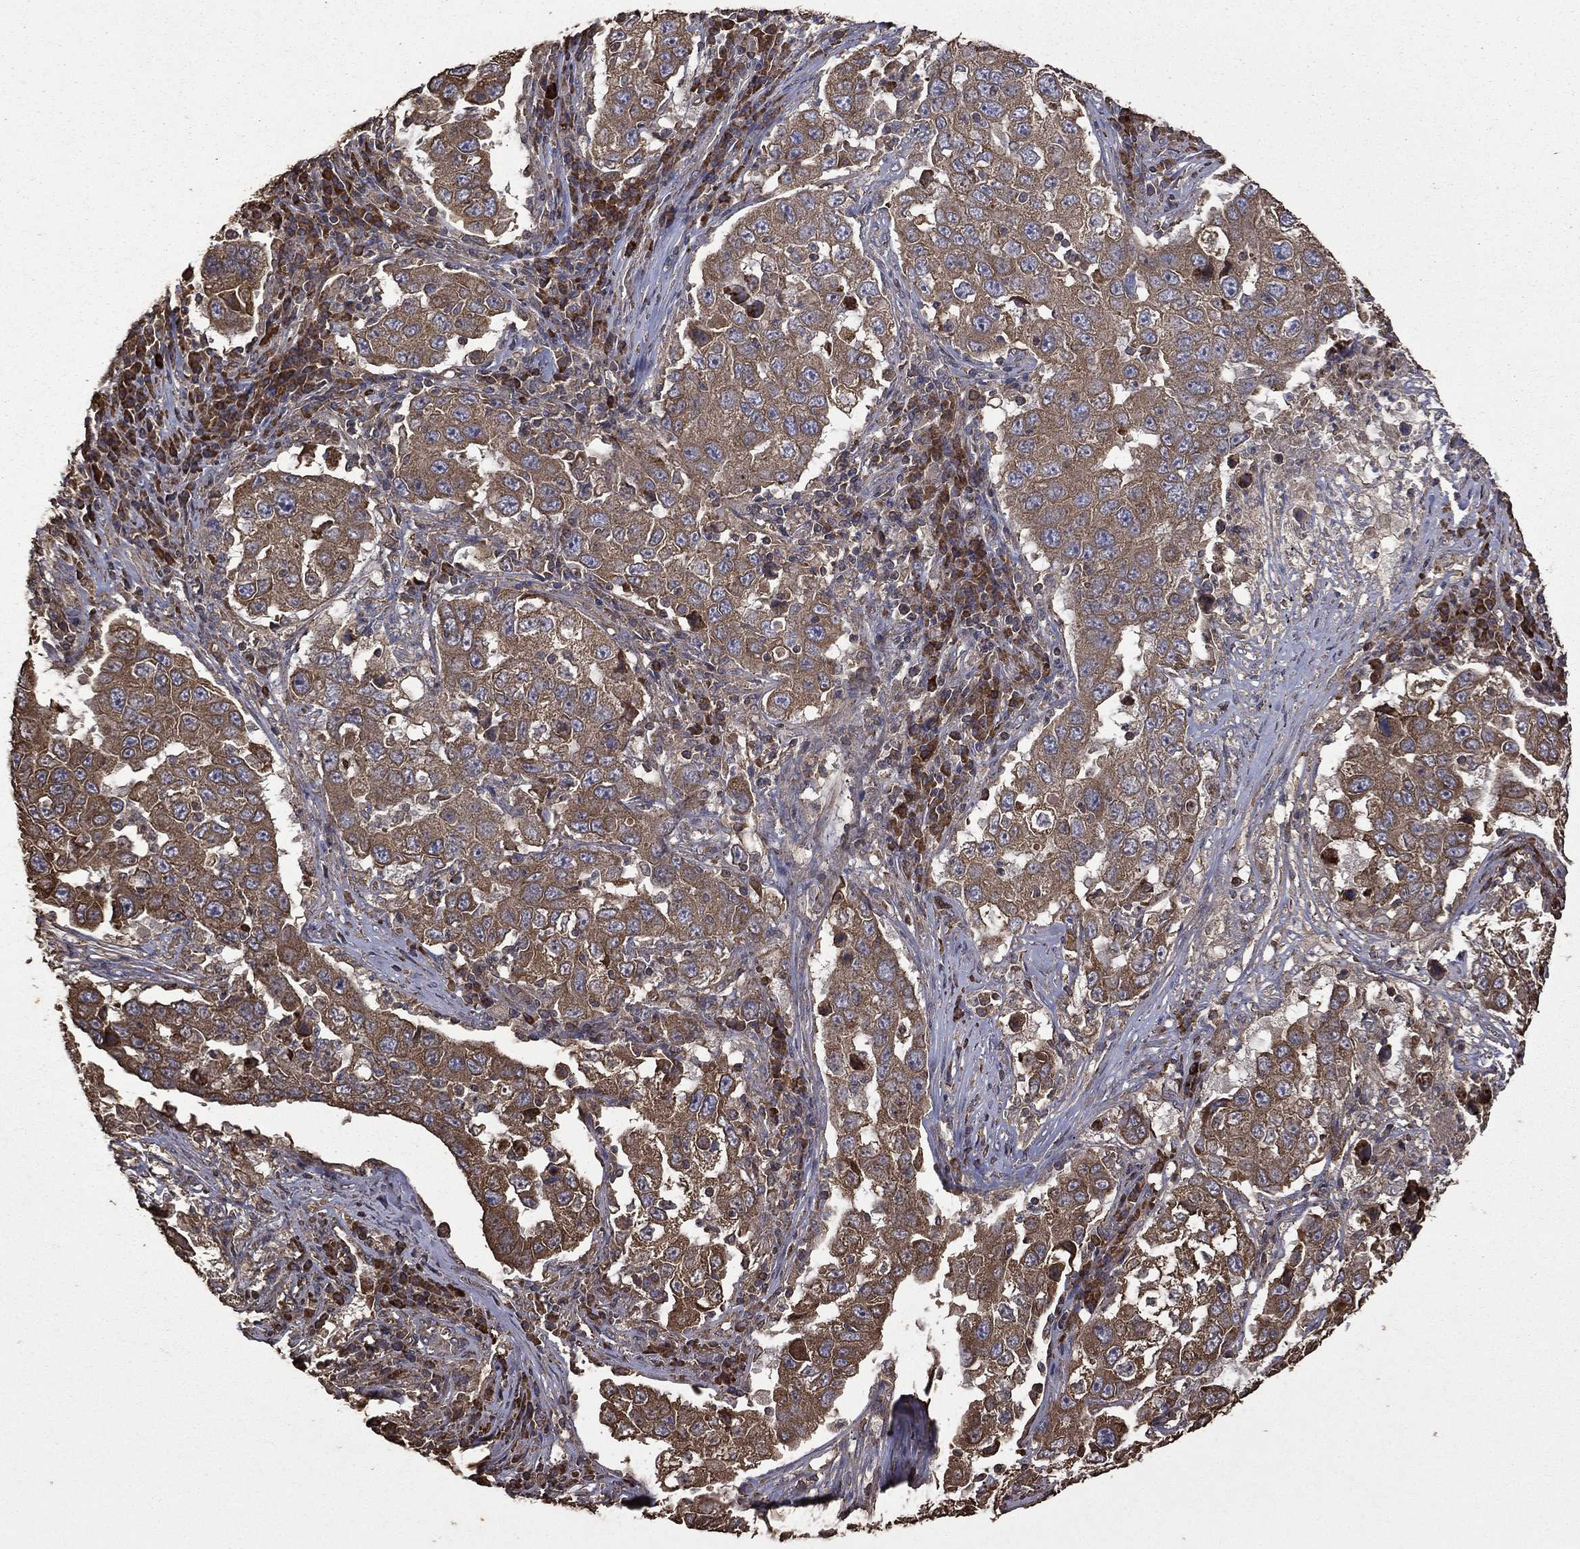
{"staining": {"intensity": "moderate", "quantity": ">75%", "location": "cytoplasmic/membranous"}, "tissue": "lung cancer", "cell_type": "Tumor cells", "image_type": "cancer", "snomed": [{"axis": "morphology", "description": "Adenocarcinoma, NOS"}, {"axis": "topography", "description": "Lung"}], "caption": "Tumor cells display medium levels of moderate cytoplasmic/membranous staining in approximately >75% of cells in human lung cancer (adenocarcinoma).", "gene": "METTL27", "patient": {"sex": "male", "age": 73}}